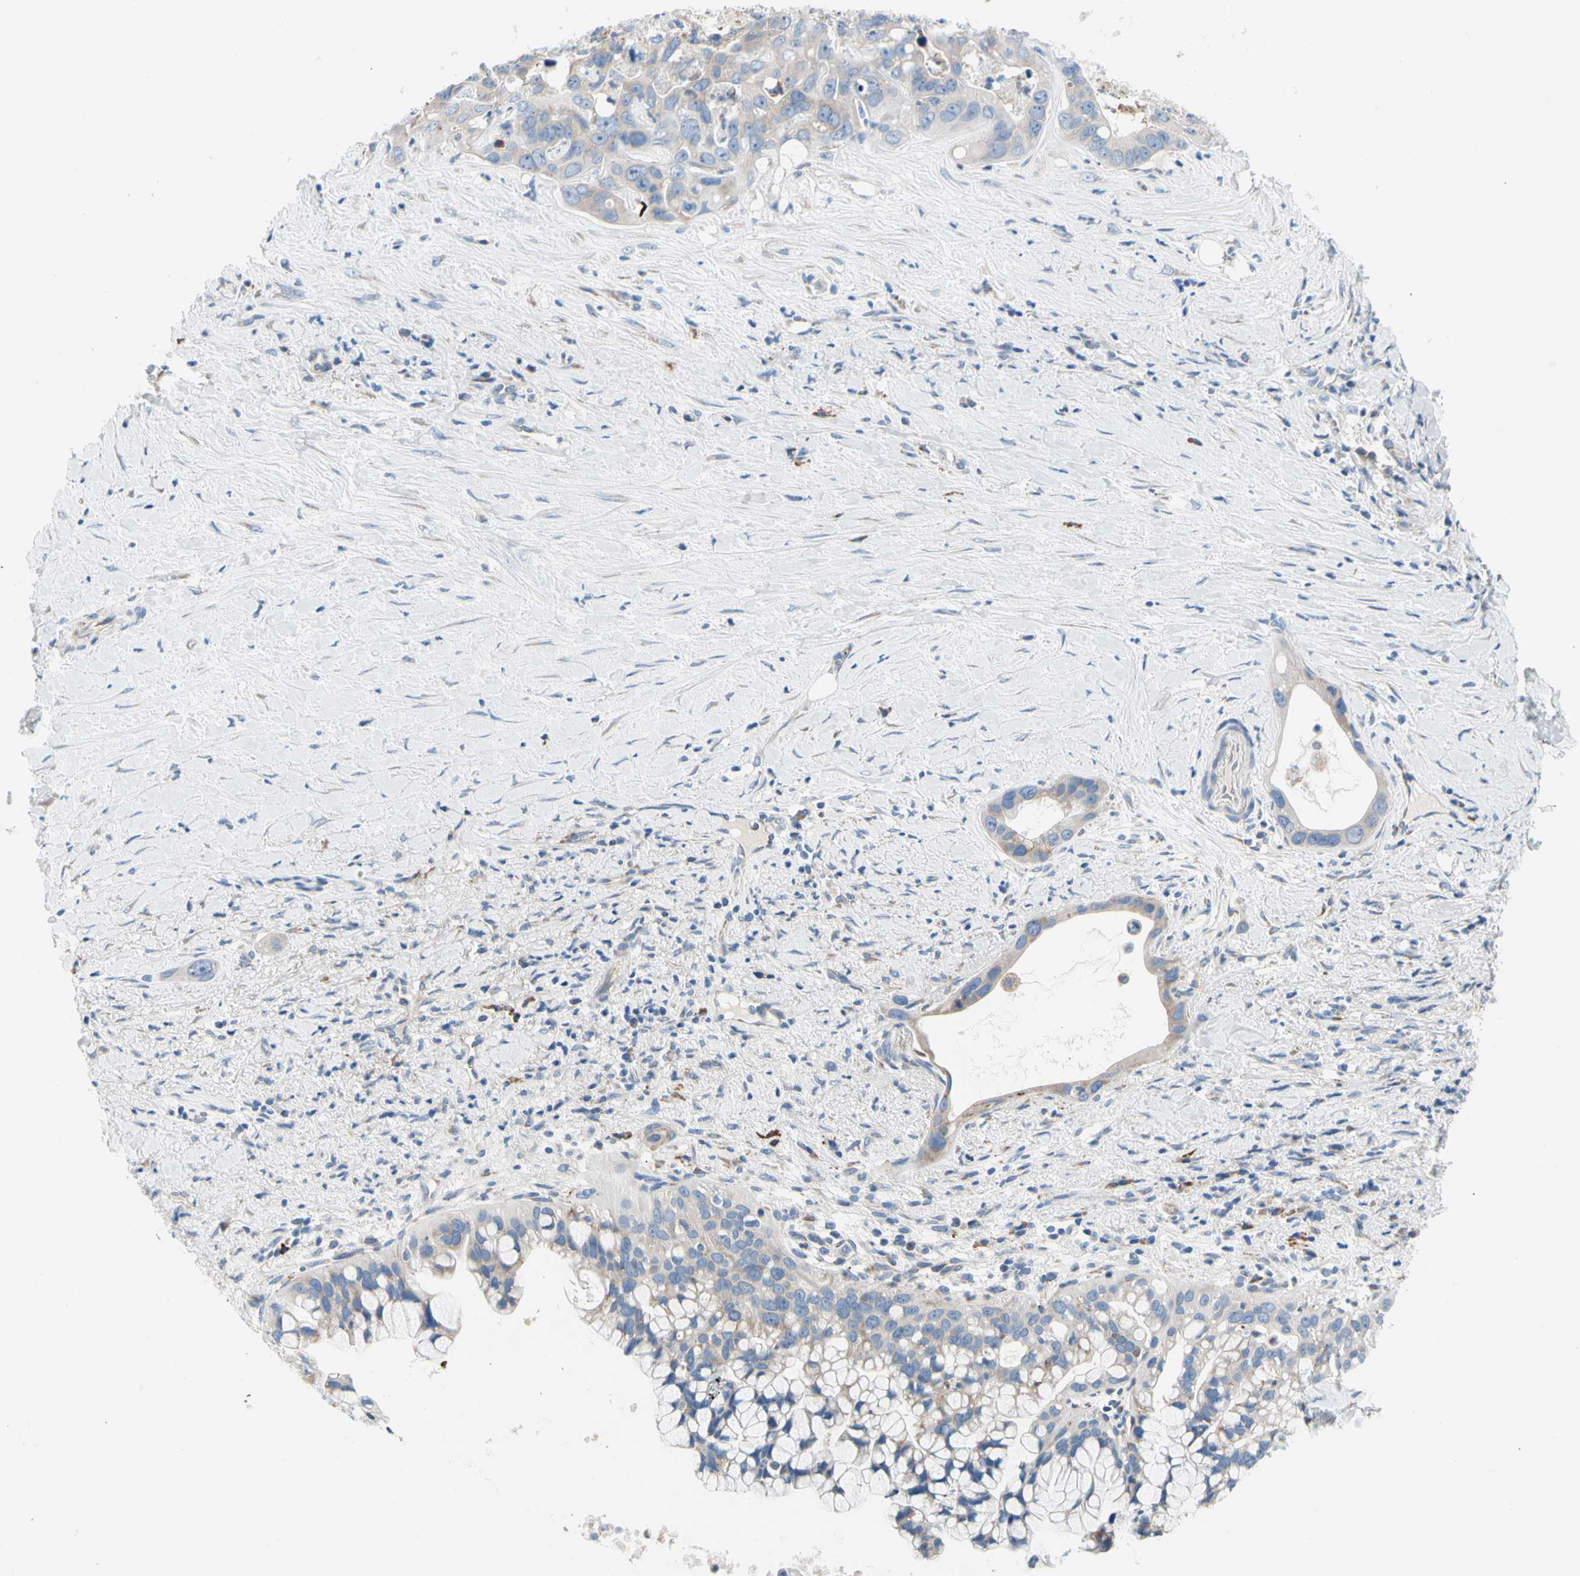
{"staining": {"intensity": "weak", "quantity": "<25%", "location": "cytoplasmic/membranous"}, "tissue": "liver cancer", "cell_type": "Tumor cells", "image_type": "cancer", "snomed": [{"axis": "morphology", "description": "Cholangiocarcinoma"}, {"axis": "topography", "description": "Liver"}], "caption": "The histopathology image reveals no significant staining in tumor cells of liver cancer.", "gene": "STXBP1", "patient": {"sex": "female", "age": 65}}